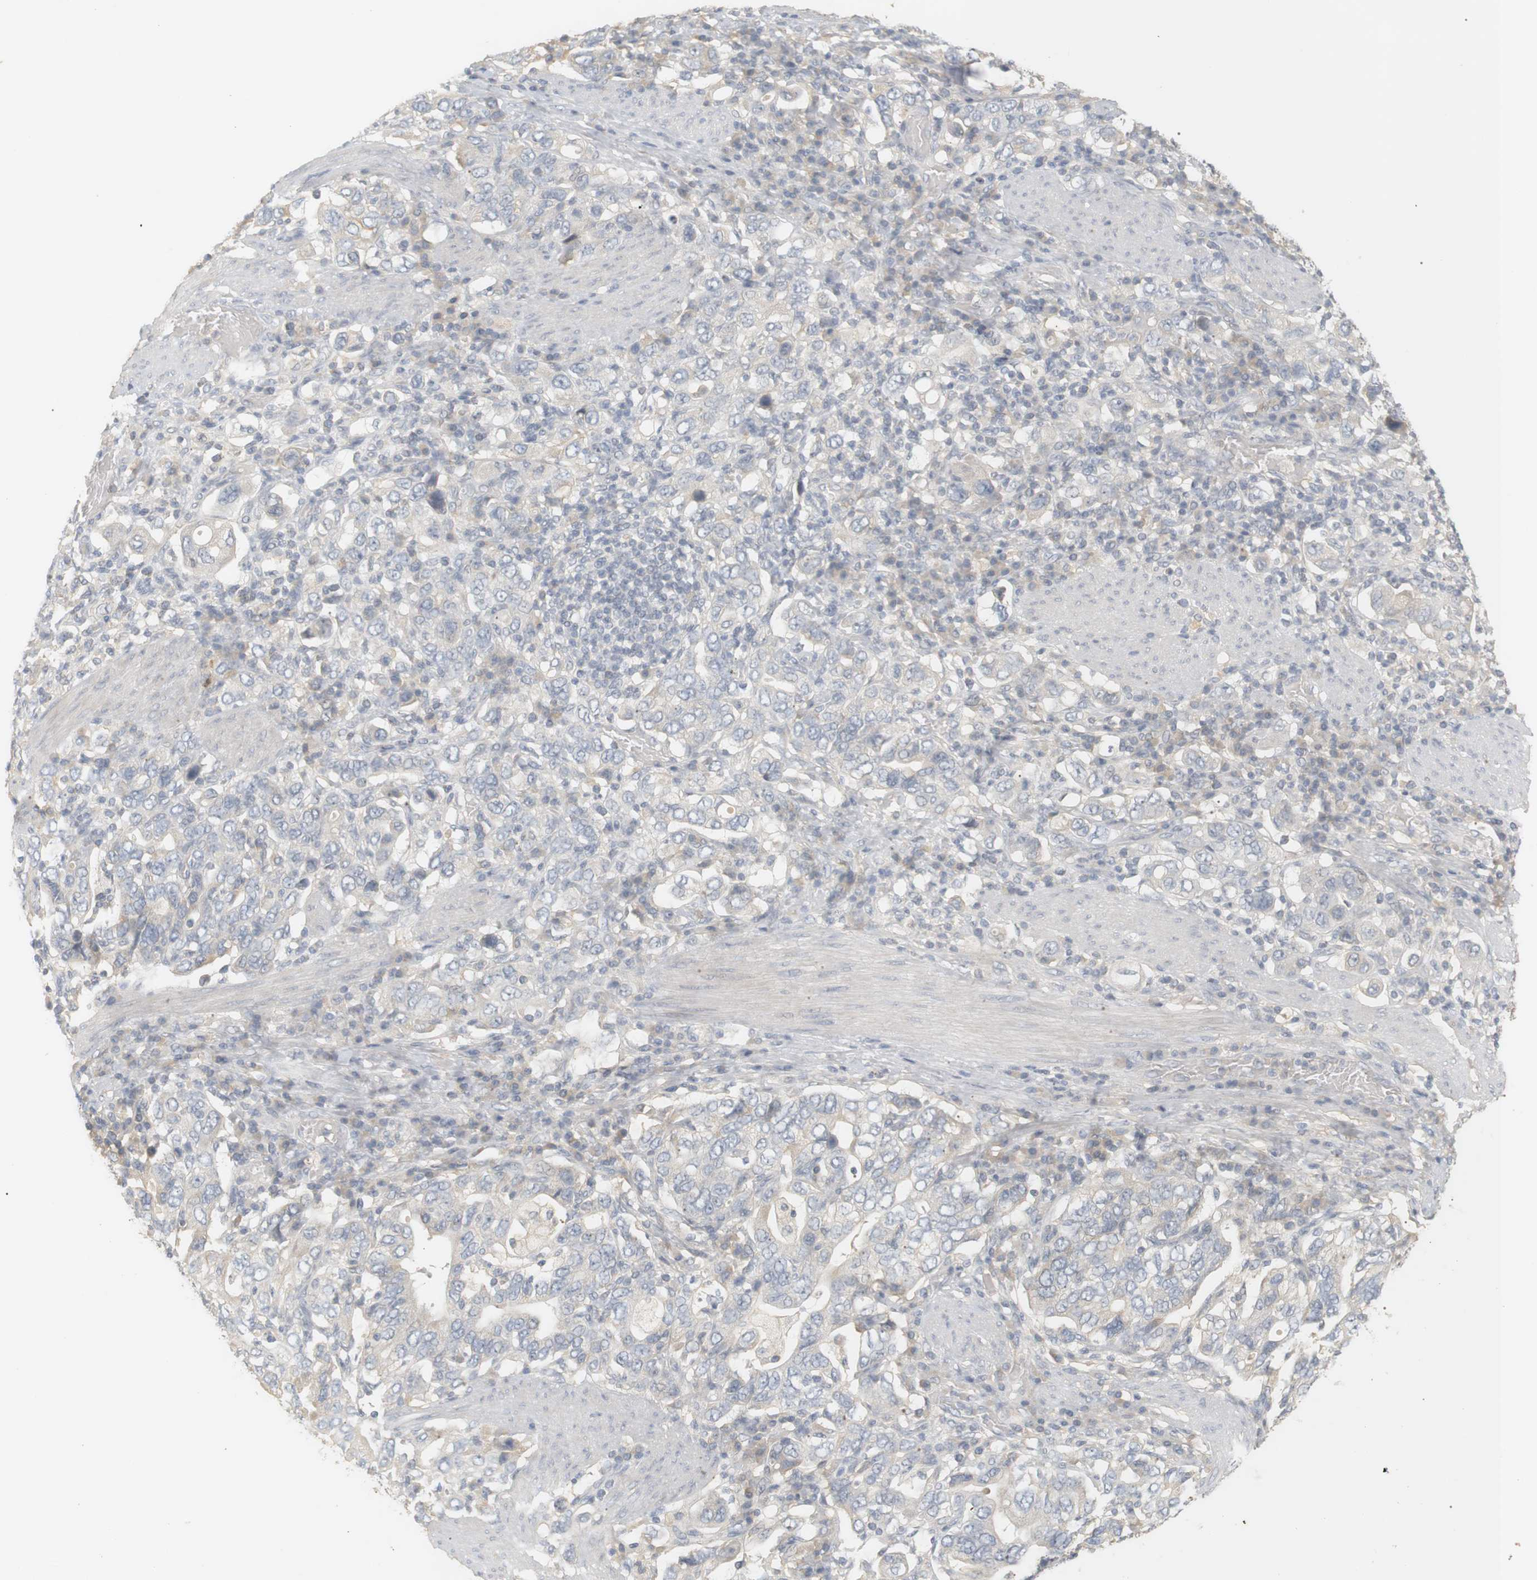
{"staining": {"intensity": "weak", "quantity": "<25%", "location": "cytoplasmic/membranous"}, "tissue": "stomach cancer", "cell_type": "Tumor cells", "image_type": "cancer", "snomed": [{"axis": "morphology", "description": "Adenocarcinoma, NOS"}, {"axis": "topography", "description": "Stomach, upper"}], "caption": "Tumor cells show no significant protein expression in adenocarcinoma (stomach).", "gene": "RTN3", "patient": {"sex": "male", "age": 62}}